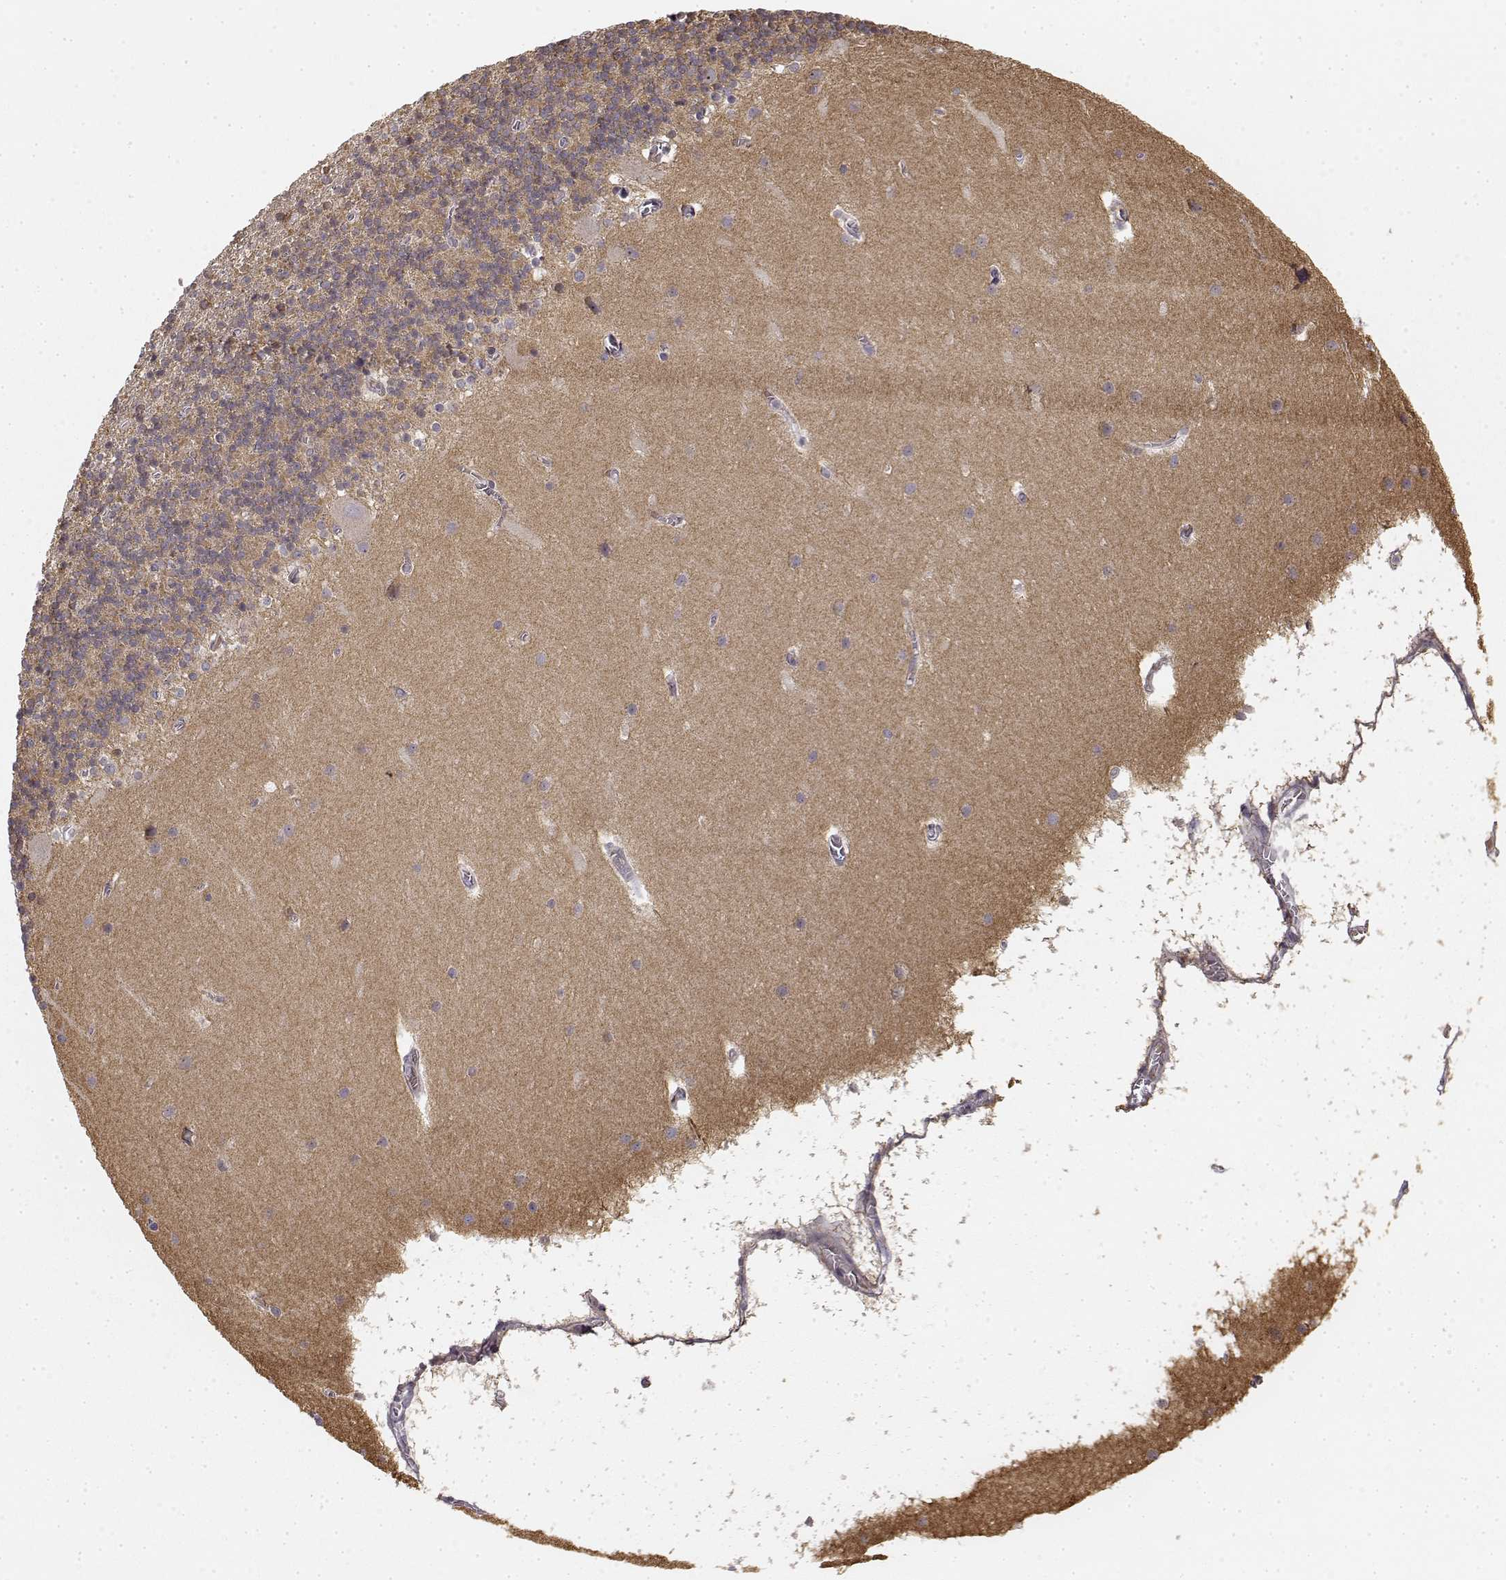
{"staining": {"intensity": "weak", "quantity": "25%-75%", "location": "cytoplasmic/membranous"}, "tissue": "cerebellum", "cell_type": "Cells in granular layer", "image_type": "normal", "snomed": [{"axis": "morphology", "description": "Normal tissue, NOS"}, {"axis": "topography", "description": "Cerebellum"}], "caption": "Weak cytoplasmic/membranous protein positivity is appreciated in approximately 25%-75% of cells in granular layer in cerebellum.", "gene": "MED12L", "patient": {"sex": "male", "age": 70}}